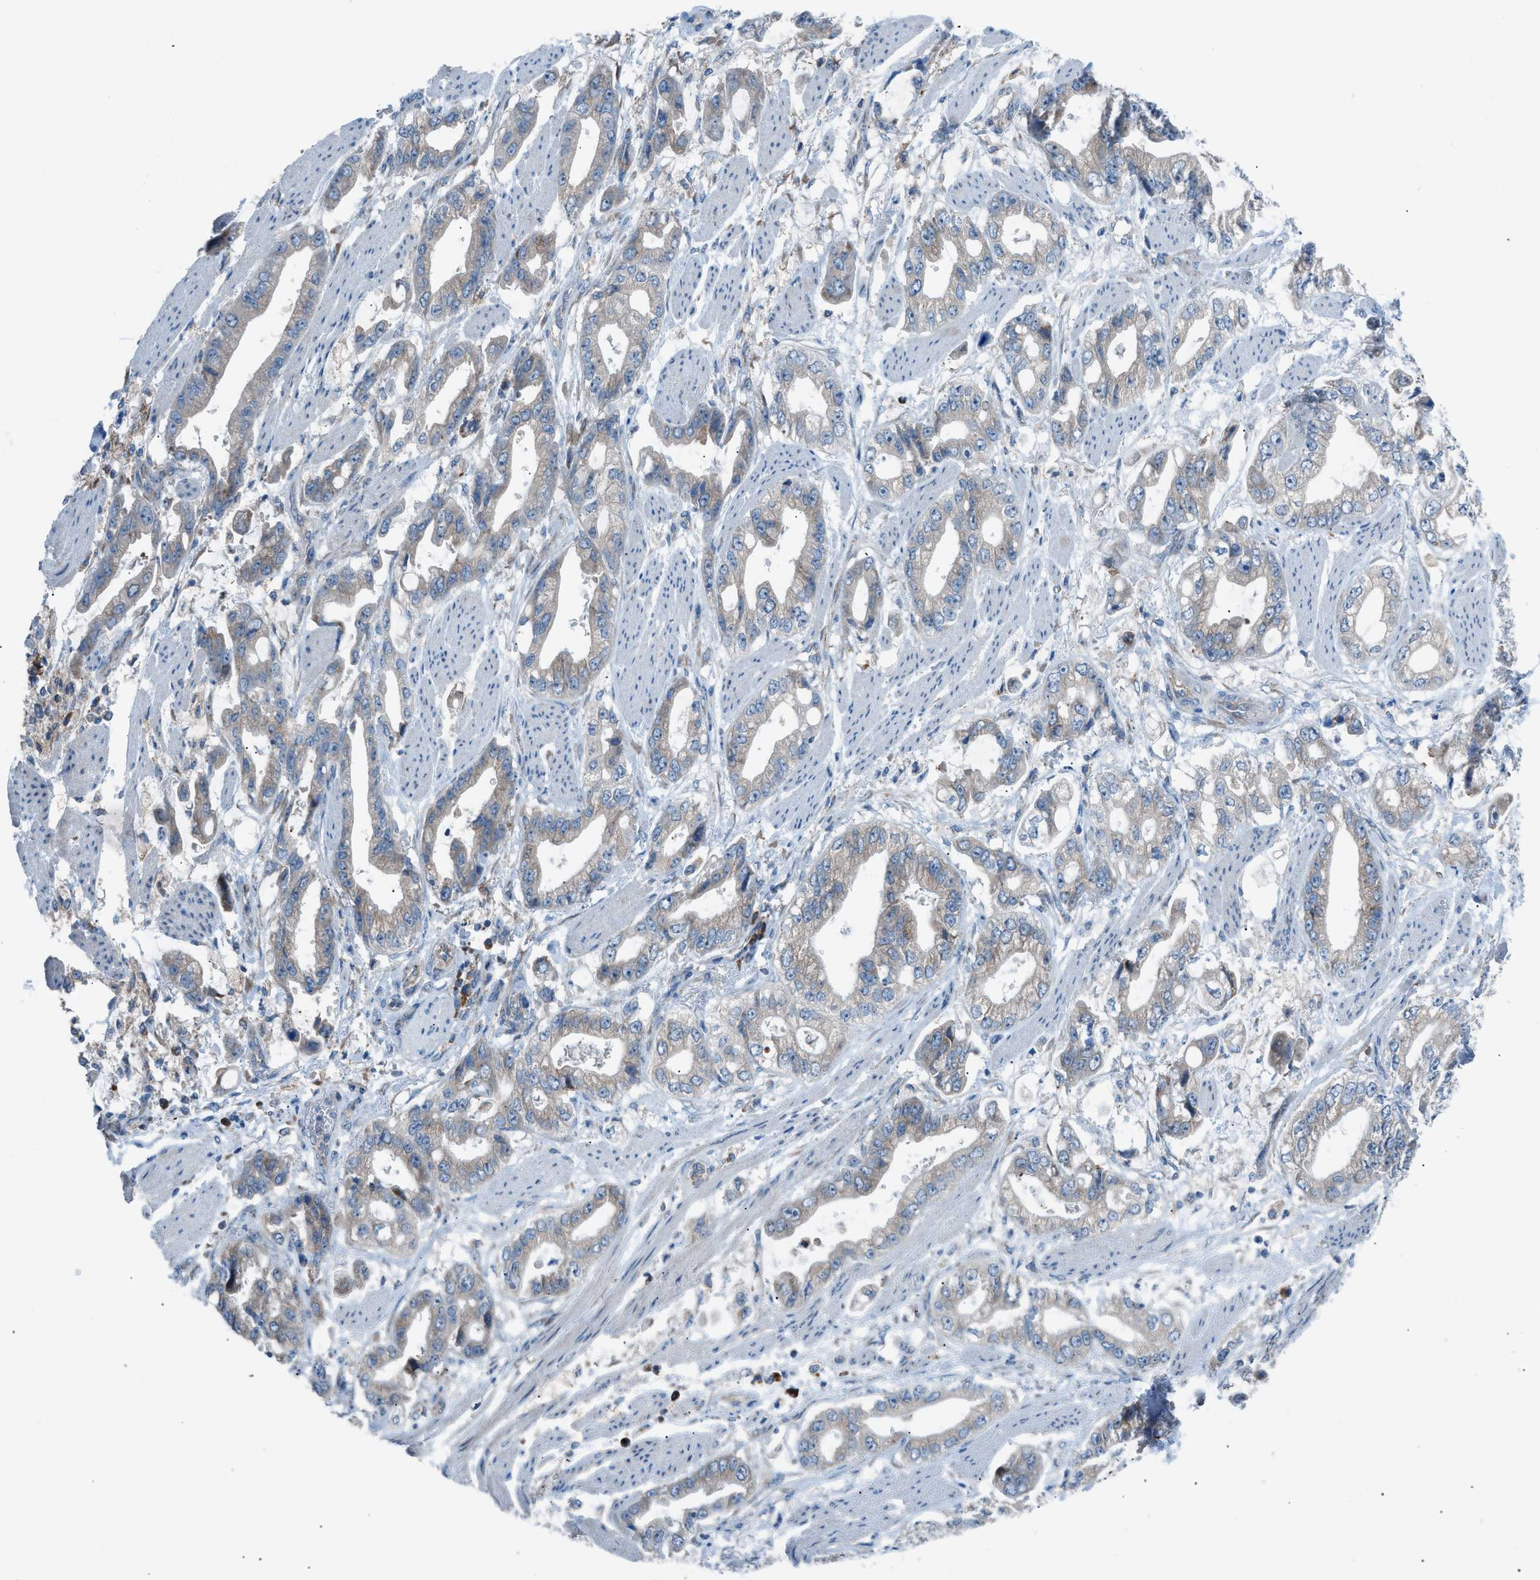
{"staining": {"intensity": "weak", "quantity": "<25%", "location": "cytoplasmic/membranous"}, "tissue": "stomach cancer", "cell_type": "Tumor cells", "image_type": "cancer", "snomed": [{"axis": "morphology", "description": "Normal tissue, NOS"}, {"axis": "morphology", "description": "Adenocarcinoma, NOS"}, {"axis": "topography", "description": "Stomach"}], "caption": "Tumor cells are negative for protein expression in human stomach cancer. (Stains: DAB immunohistochemistry with hematoxylin counter stain, Microscopy: brightfield microscopy at high magnification).", "gene": "HEG1", "patient": {"sex": "male", "age": 62}}